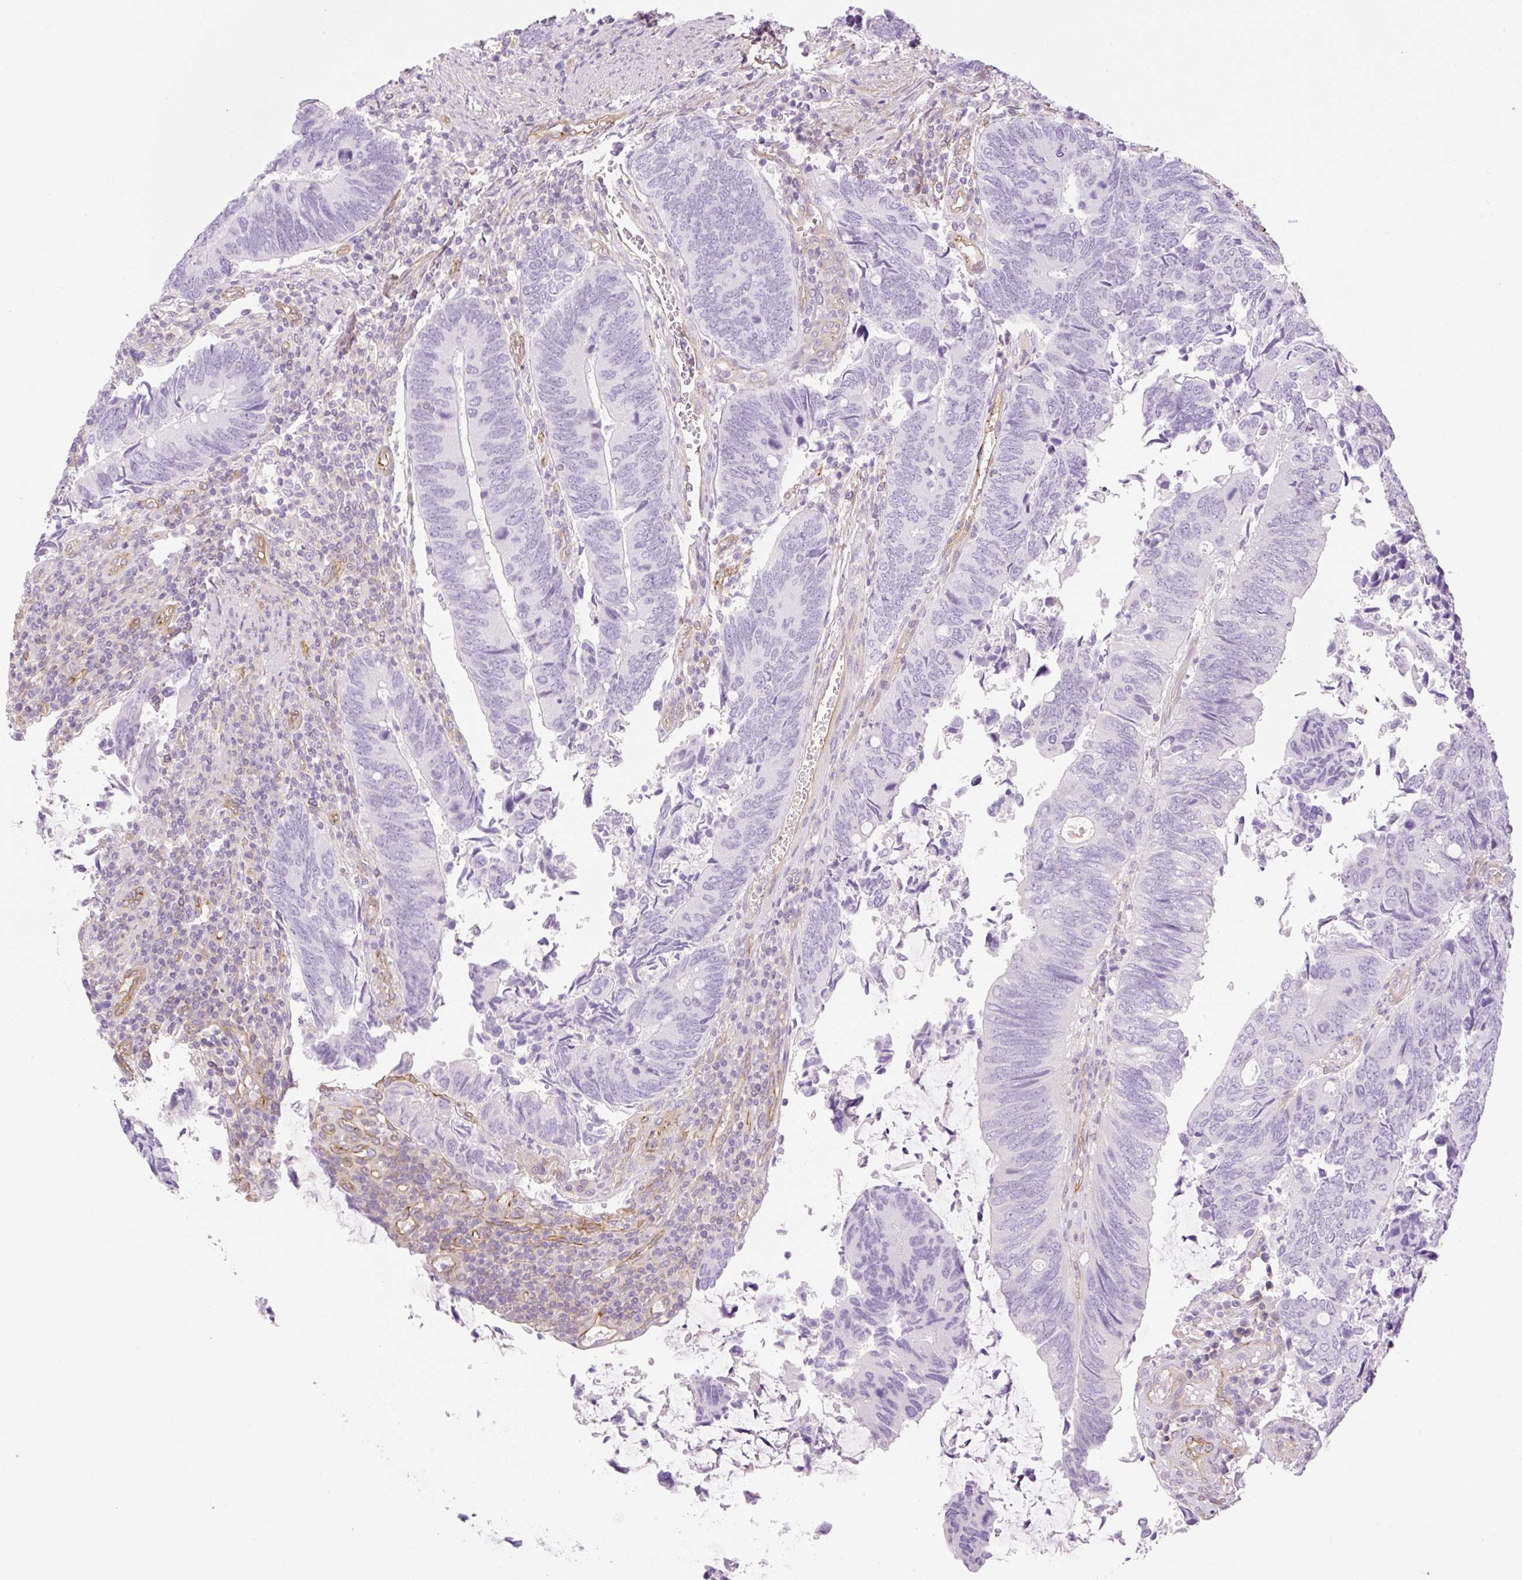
{"staining": {"intensity": "negative", "quantity": "none", "location": "none"}, "tissue": "colorectal cancer", "cell_type": "Tumor cells", "image_type": "cancer", "snomed": [{"axis": "morphology", "description": "Adenocarcinoma, NOS"}, {"axis": "topography", "description": "Colon"}], "caption": "The image exhibits no significant expression in tumor cells of colorectal adenocarcinoma. (DAB (3,3'-diaminobenzidine) immunohistochemistry (IHC) with hematoxylin counter stain).", "gene": "EHD3", "patient": {"sex": "male", "age": 87}}